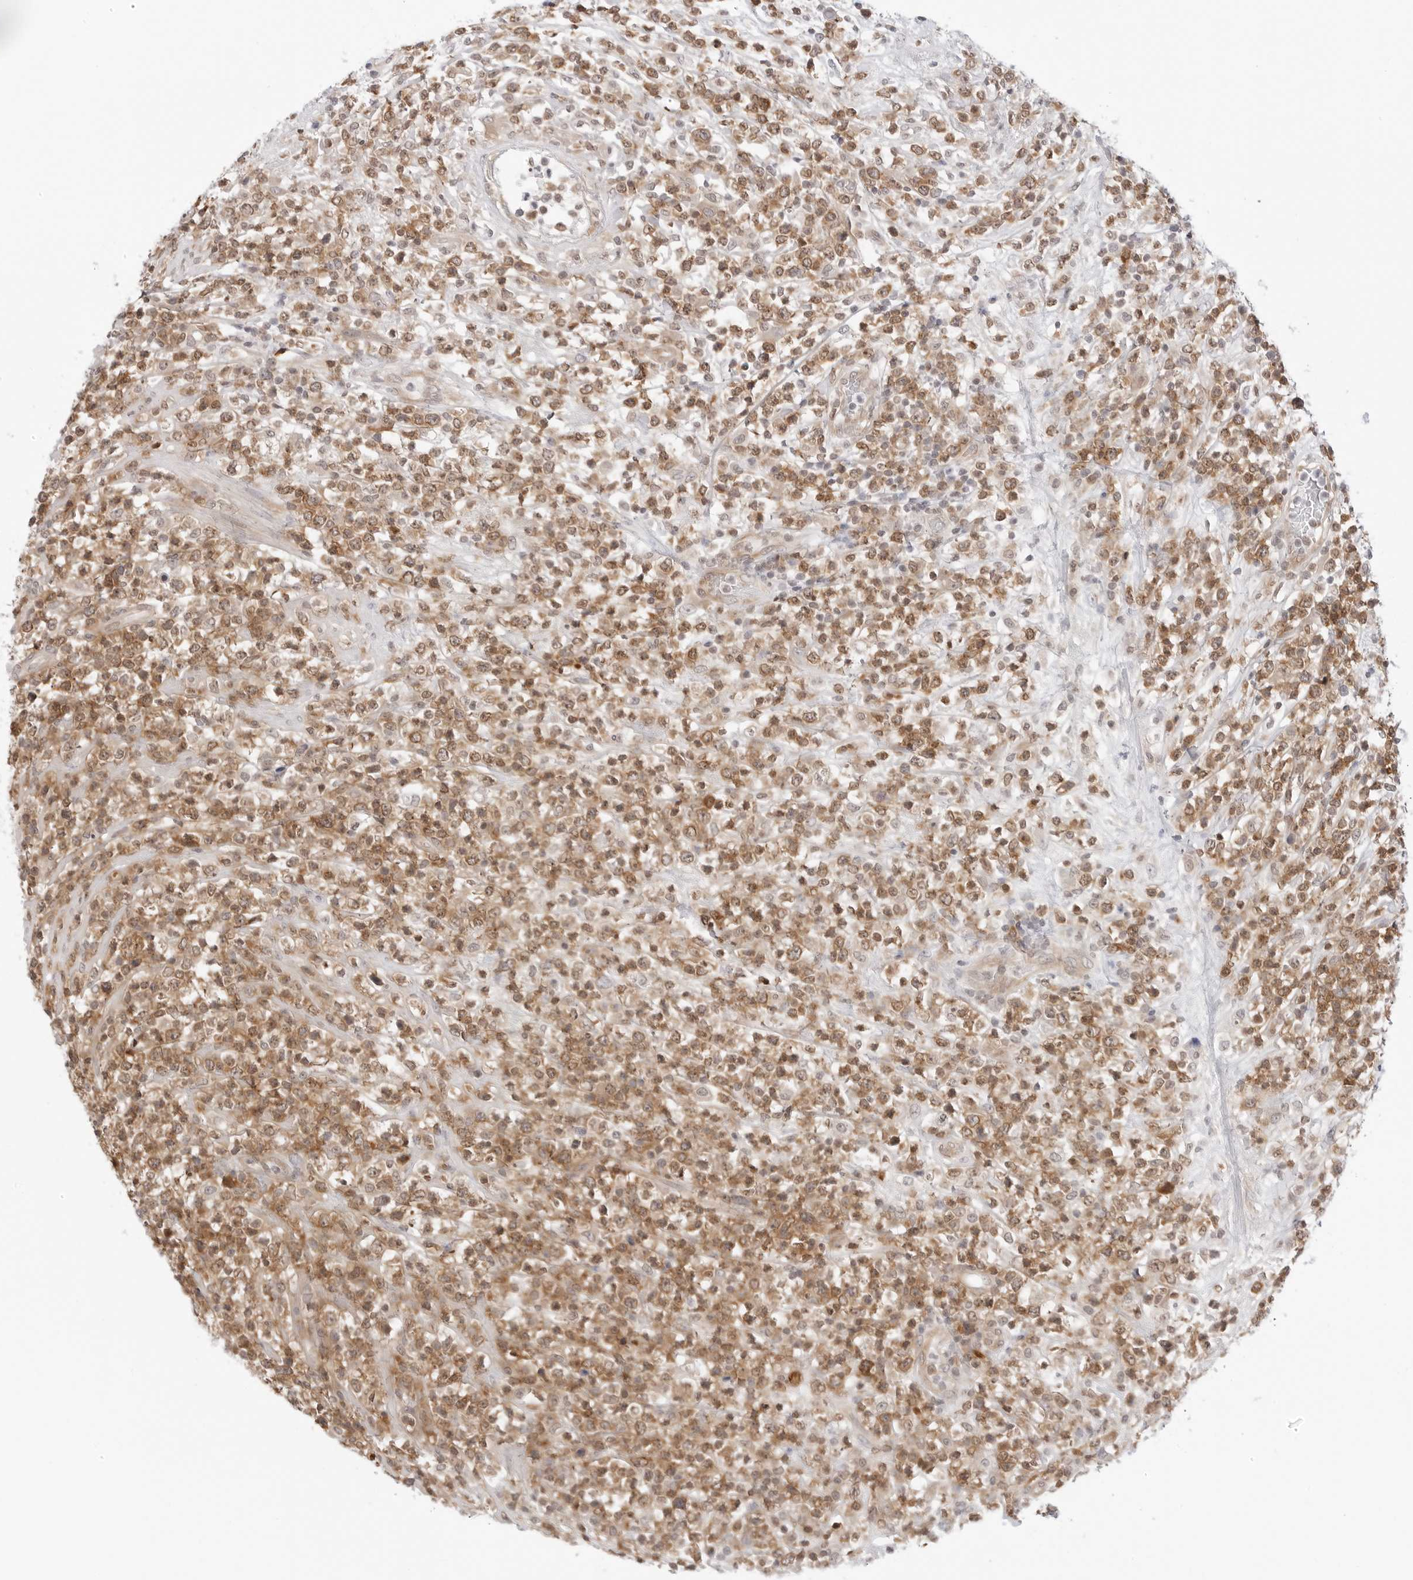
{"staining": {"intensity": "moderate", "quantity": ">75%", "location": "cytoplasmic/membranous,nuclear"}, "tissue": "lymphoma", "cell_type": "Tumor cells", "image_type": "cancer", "snomed": [{"axis": "morphology", "description": "Malignant lymphoma, non-Hodgkin's type, High grade"}, {"axis": "topography", "description": "Colon"}], "caption": "Immunohistochemistry (IHC) (DAB (3,3'-diaminobenzidine)) staining of human malignant lymphoma, non-Hodgkin's type (high-grade) demonstrates moderate cytoplasmic/membranous and nuclear protein expression in about >75% of tumor cells.", "gene": "NUDC", "patient": {"sex": "female", "age": 53}}